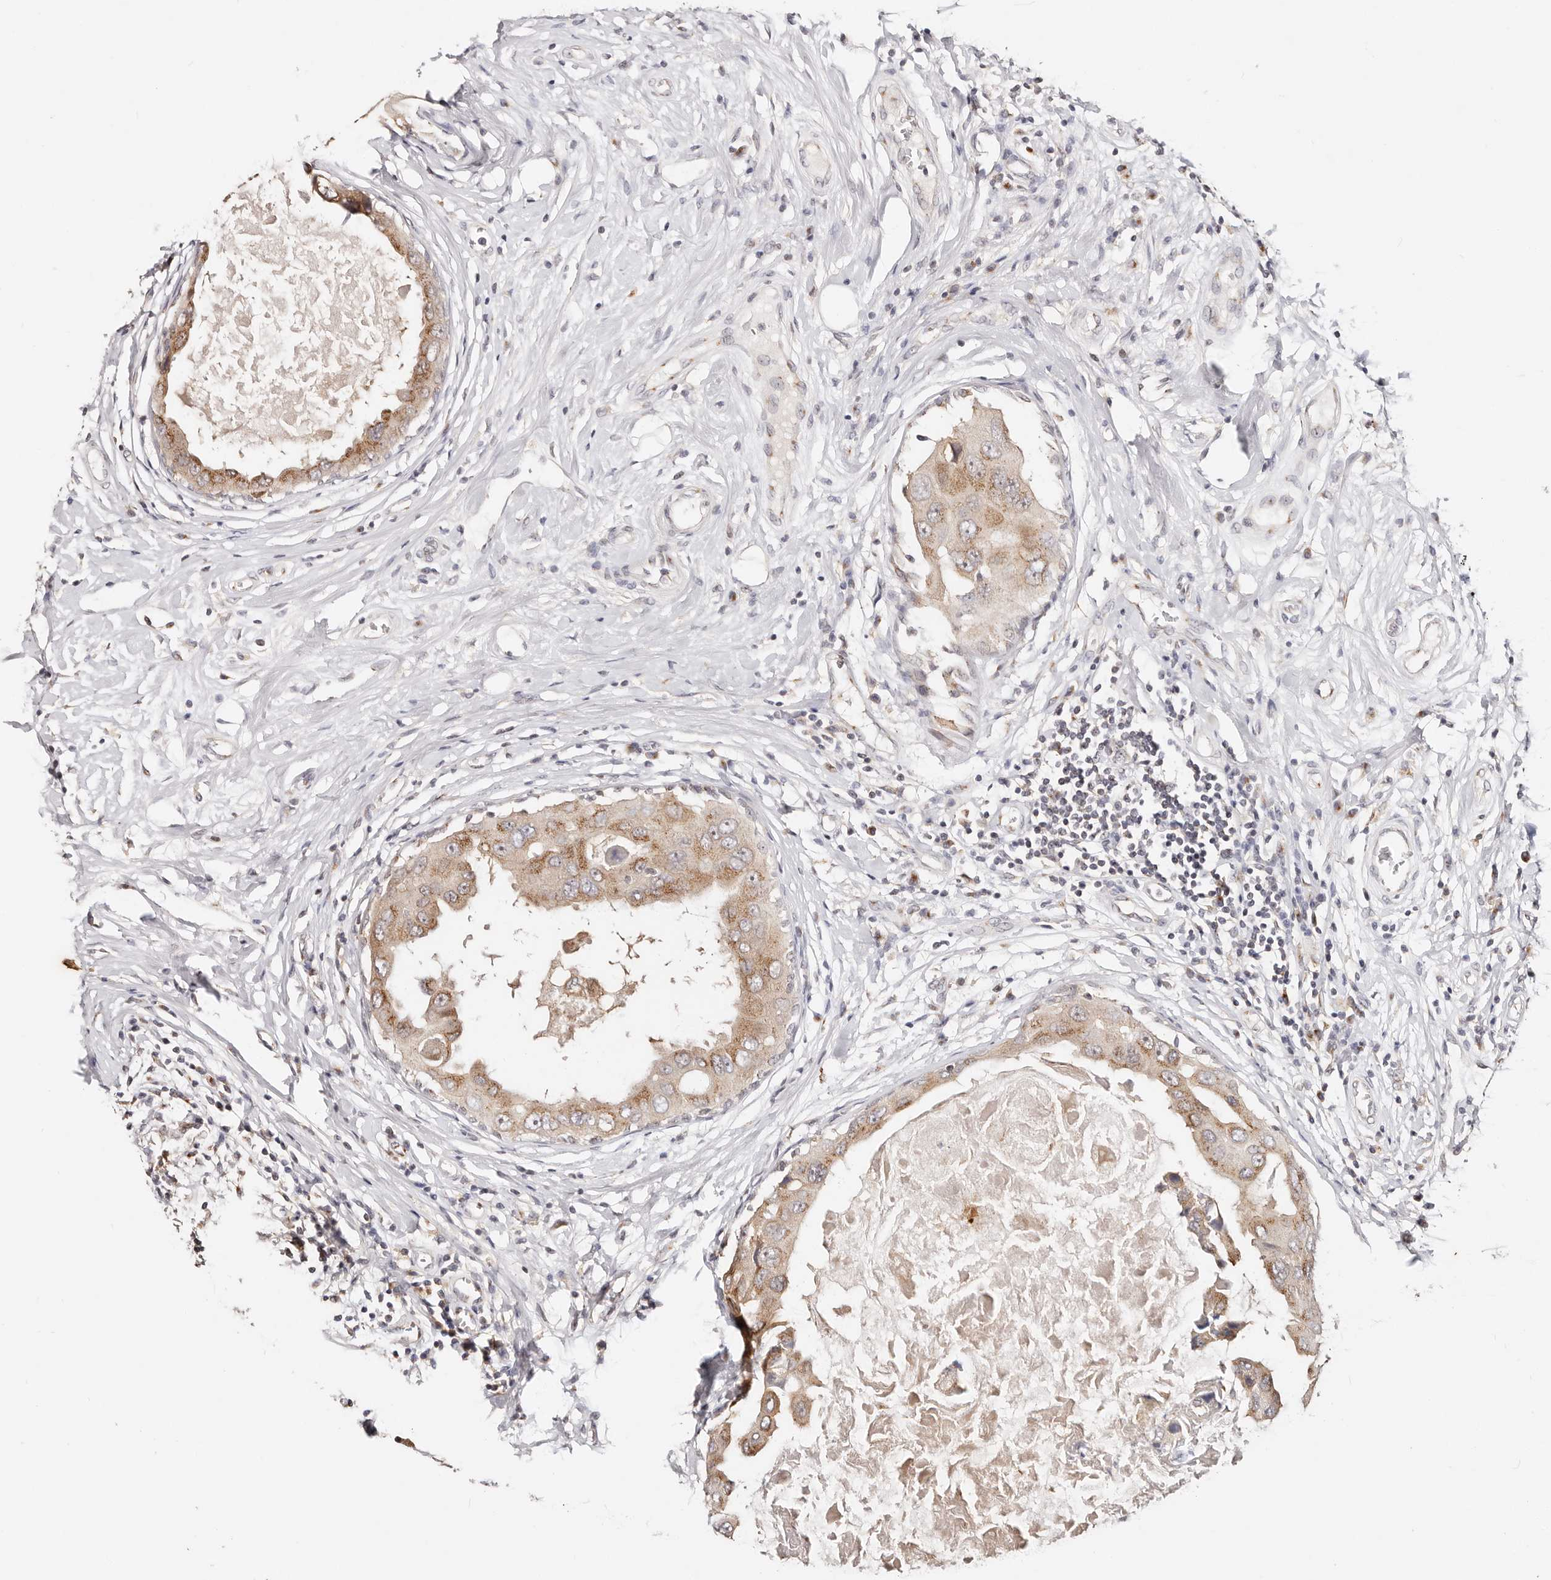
{"staining": {"intensity": "moderate", "quantity": ">75%", "location": "cytoplasmic/membranous"}, "tissue": "breast cancer", "cell_type": "Tumor cells", "image_type": "cancer", "snomed": [{"axis": "morphology", "description": "Duct carcinoma"}, {"axis": "topography", "description": "Breast"}], "caption": "This is a photomicrograph of IHC staining of breast cancer (intraductal carcinoma), which shows moderate expression in the cytoplasmic/membranous of tumor cells.", "gene": "VIPAS39", "patient": {"sex": "female", "age": 27}}